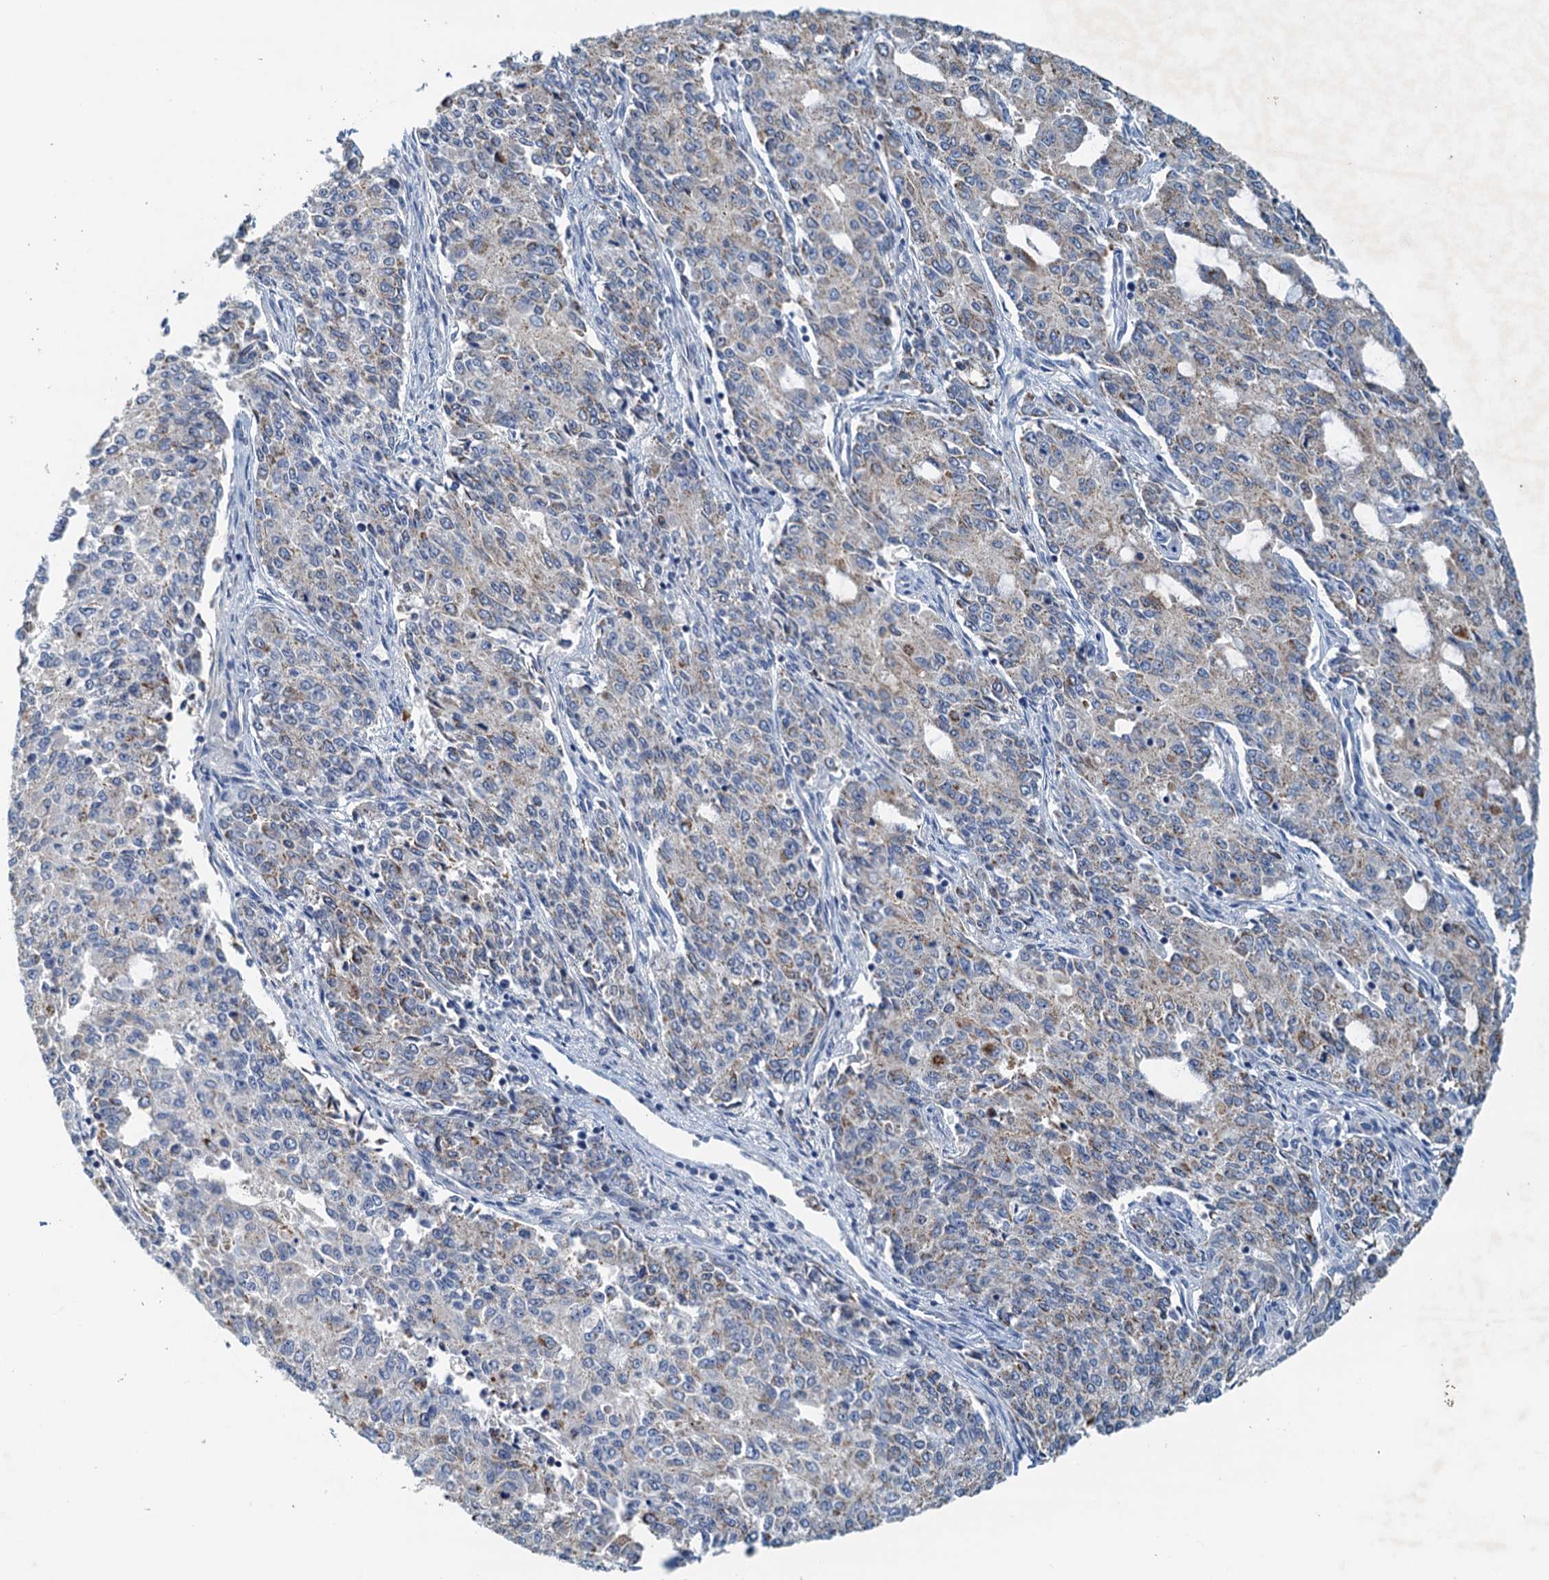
{"staining": {"intensity": "moderate", "quantity": "25%-75%", "location": "cytoplasmic/membranous"}, "tissue": "endometrial cancer", "cell_type": "Tumor cells", "image_type": "cancer", "snomed": [{"axis": "morphology", "description": "Adenocarcinoma, NOS"}, {"axis": "topography", "description": "Endometrium"}], "caption": "Tumor cells show medium levels of moderate cytoplasmic/membranous expression in about 25%-75% of cells in endometrial cancer (adenocarcinoma).", "gene": "POC1A", "patient": {"sex": "female", "age": 50}}